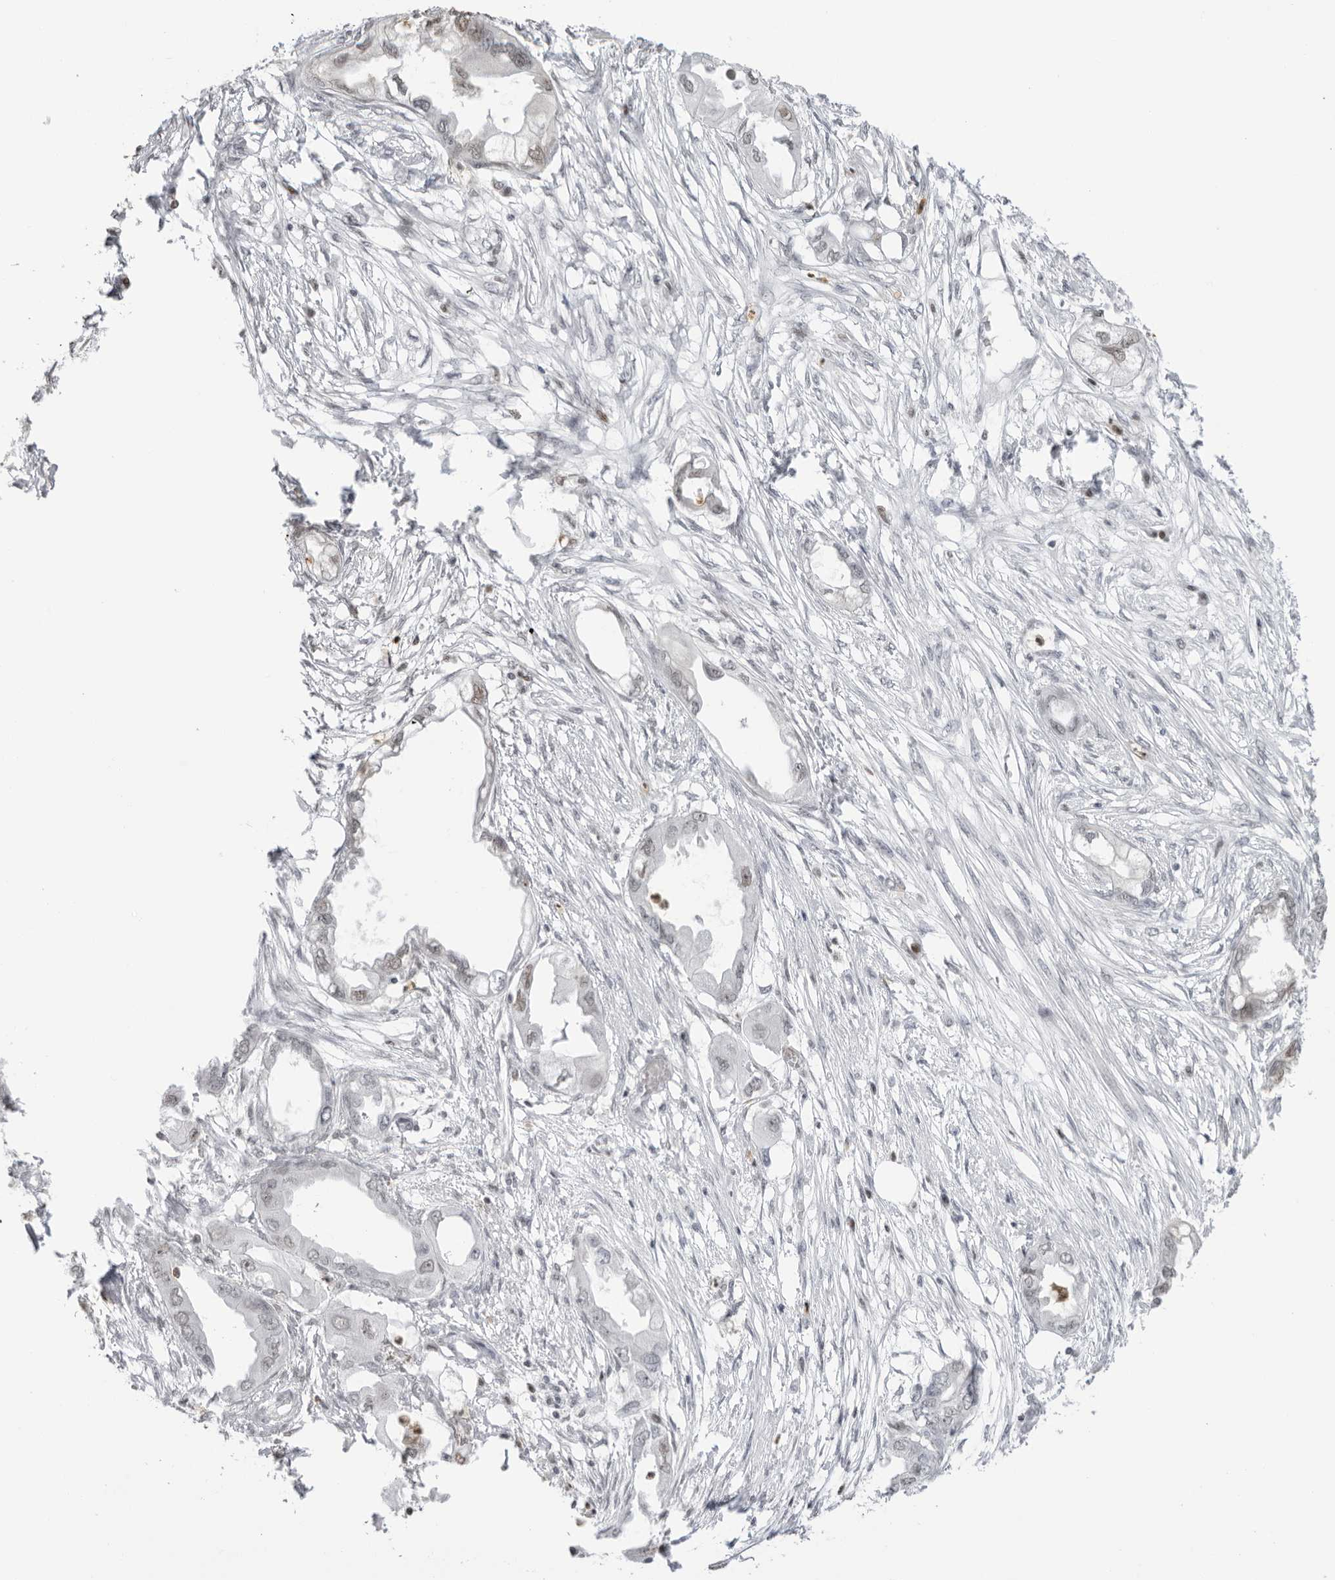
{"staining": {"intensity": "weak", "quantity": "<25%", "location": "nuclear"}, "tissue": "endometrial cancer", "cell_type": "Tumor cells", "image_type": "cancer", "snomed": [{"axis": "morphology", "description": "Adenocarcinoma, NOS"}, {"axis": "morphology", "description": "Adenocarcinoma, metastatic, NOS"}, {"axis": "topography", "description": "Adipose tissue"}, {"axis": "topography", "description": "Endometrium"}], "caption": "The IHC image has no significant staining in tumor cells of endometrial cancer tissue.", "gene": "RNF146", "patient": {"sex": "female", "age": 67}}